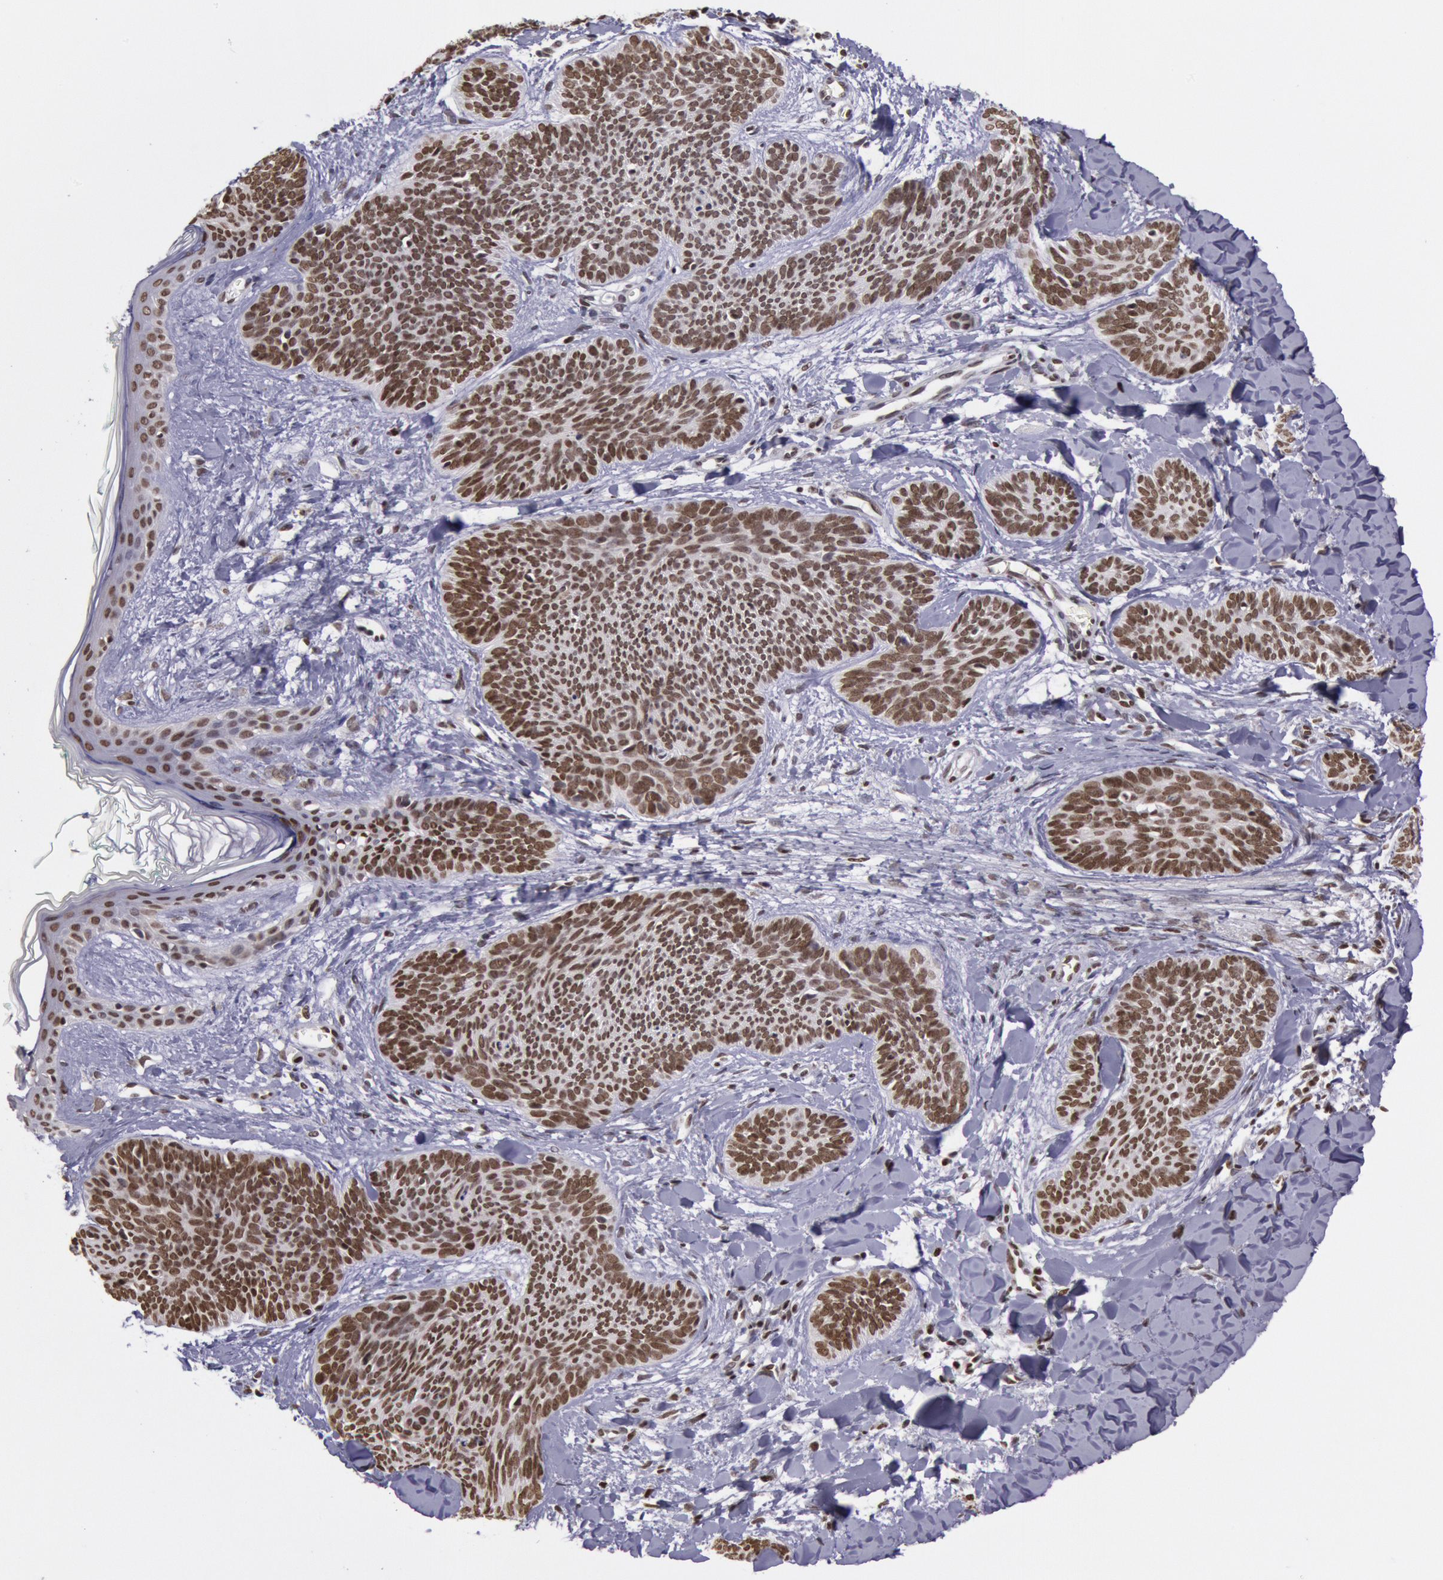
{"staining": {"intensity": "strong", "quantity": ">75%", "location": "nuclear"}, "tissue": "skin cancer", "cell_type": "Tumor cells", "image_type": "cancer", "snomed": [{"axis": "morphology", "description": "Basal cell carcinoma"}, {"axis": "topography", "description": "Skin"}], "caption": "Protein expression analysis of skin basal cell carcinoma reveals strong nuclear expression in approximately >75% of tumor cells. (Brightfield microscopy of DAB IHC at high magnification).", "gene": "NKAP", "patient": {"sex": "female", "age": 81}}